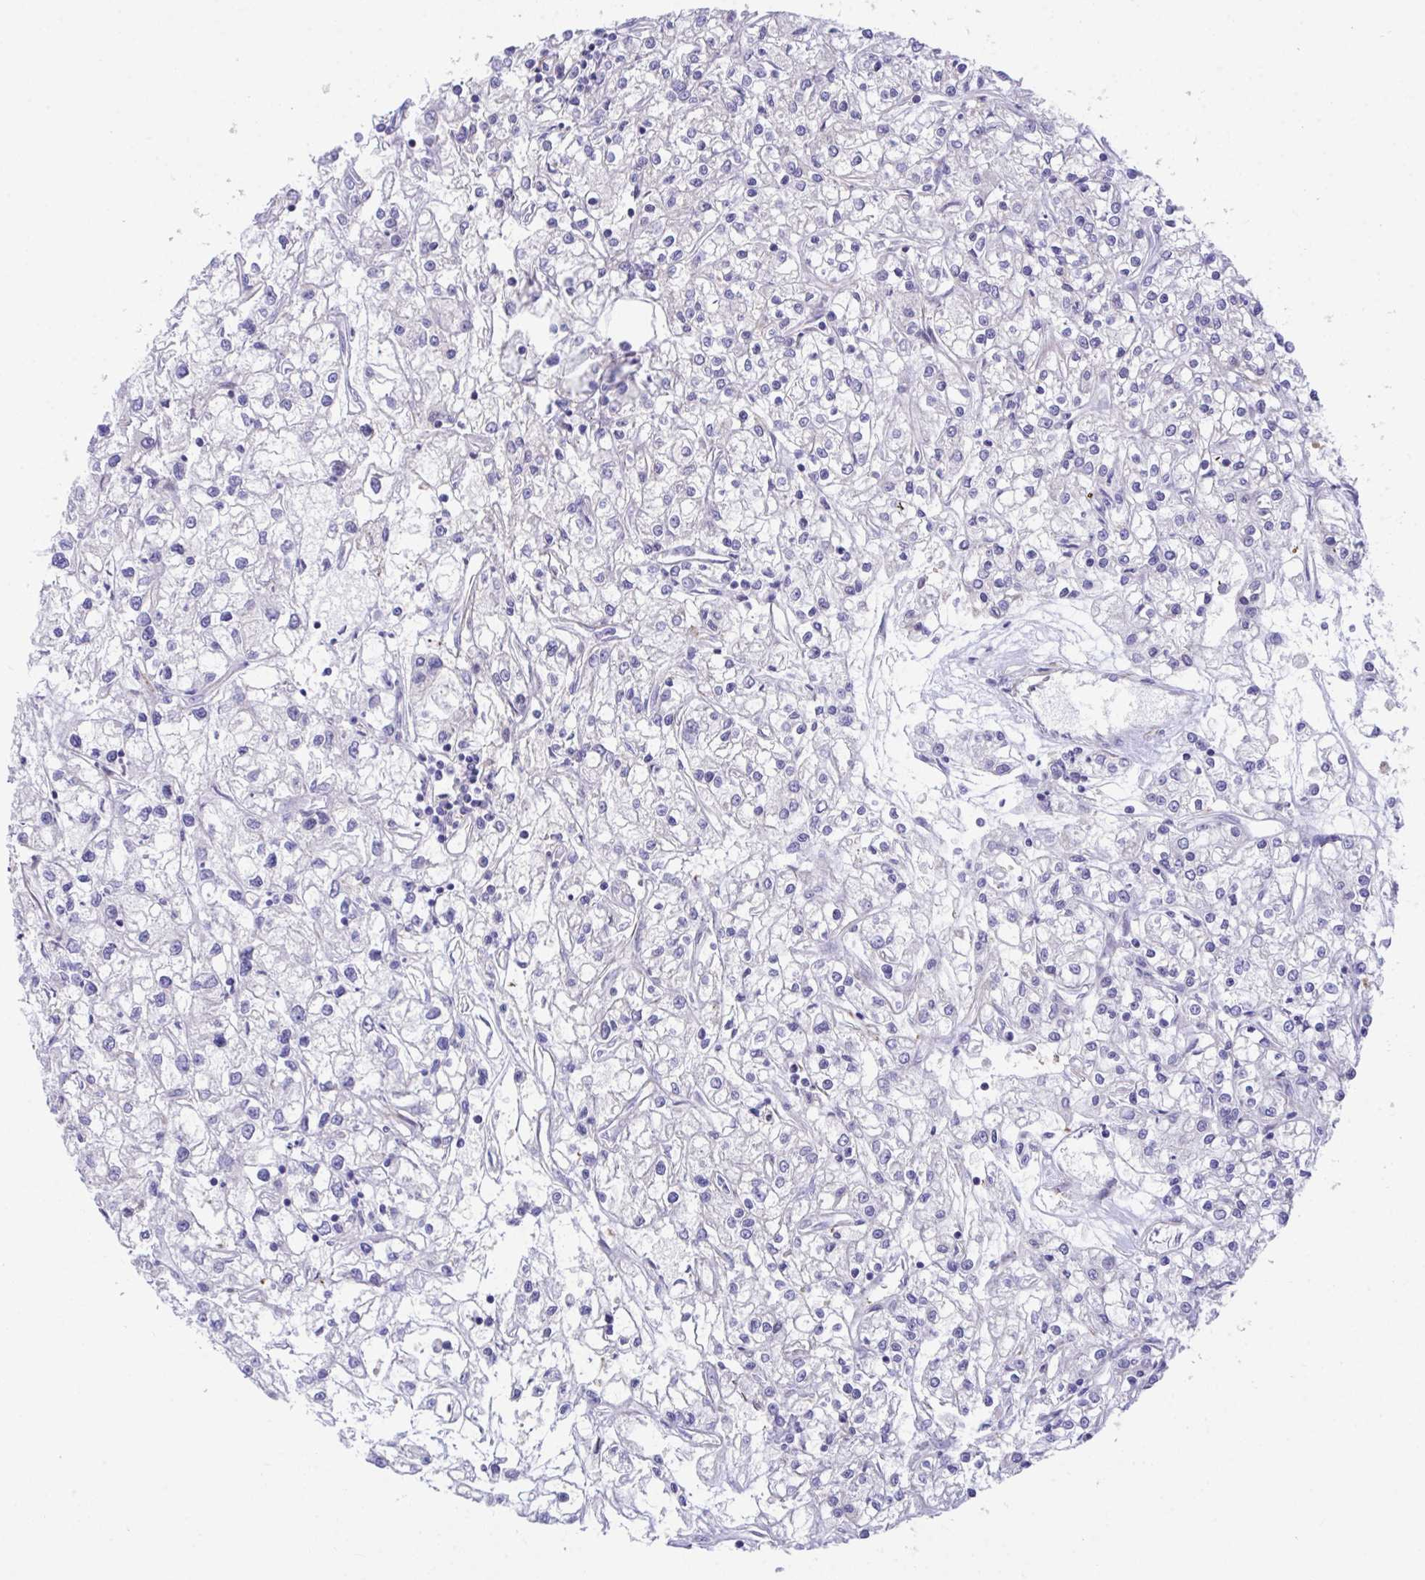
{"staining": {"intensity": "negative", "quantity": "none", "location": "none"}, "tissue": "renal cancer", "cell_type": "Tumor cells", "image_type": "cancer", "snomed": [{"axis": "morphology", "description": "Adenocarcinoma, NOS"}, {"axis": "topography", "description": "Kidney"}], "caption": "Renal cancer (adenocarcinoma) stained for a protein using IHC shows no positivity tumor cells.", "gene": "CENPQ", "patient": {"sex": "female", "age": 59}}